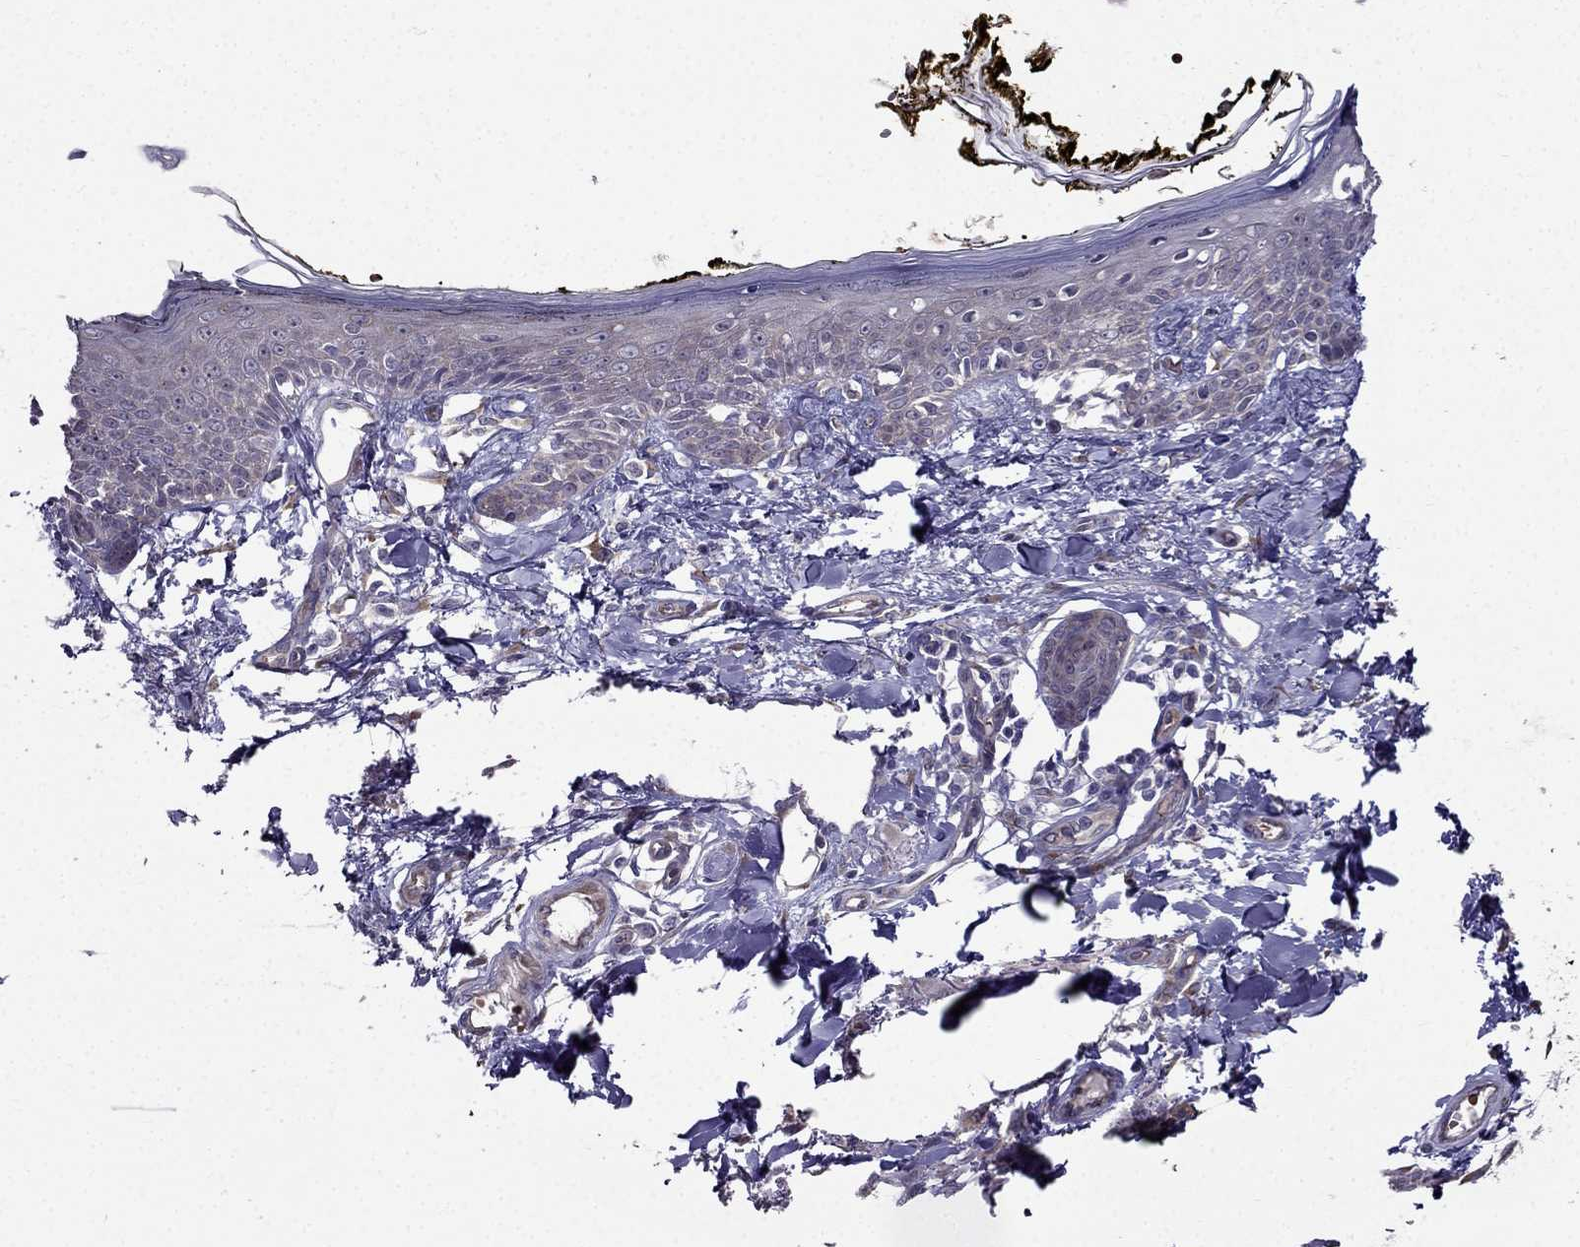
{"staining": {"intensity": "weak", "quantity": "25%-75%", "location": "cytoplasmic/membranous"}, "tissue": "skin", "cell_type": "Fibroblasts", "image_type": "normal", "snomed": [{"axis": "morphology", "description": "Normal tissue, NOS"}, {"axis": "topography", "description": "Skin"}], "caption": "Normal skin demonstrates weak cytoplasmic/membranous expression in about 25%-75% of fibroblasts.", "gene": "ARHGEF28", "patient": {"sex": "male", "age": 76}}